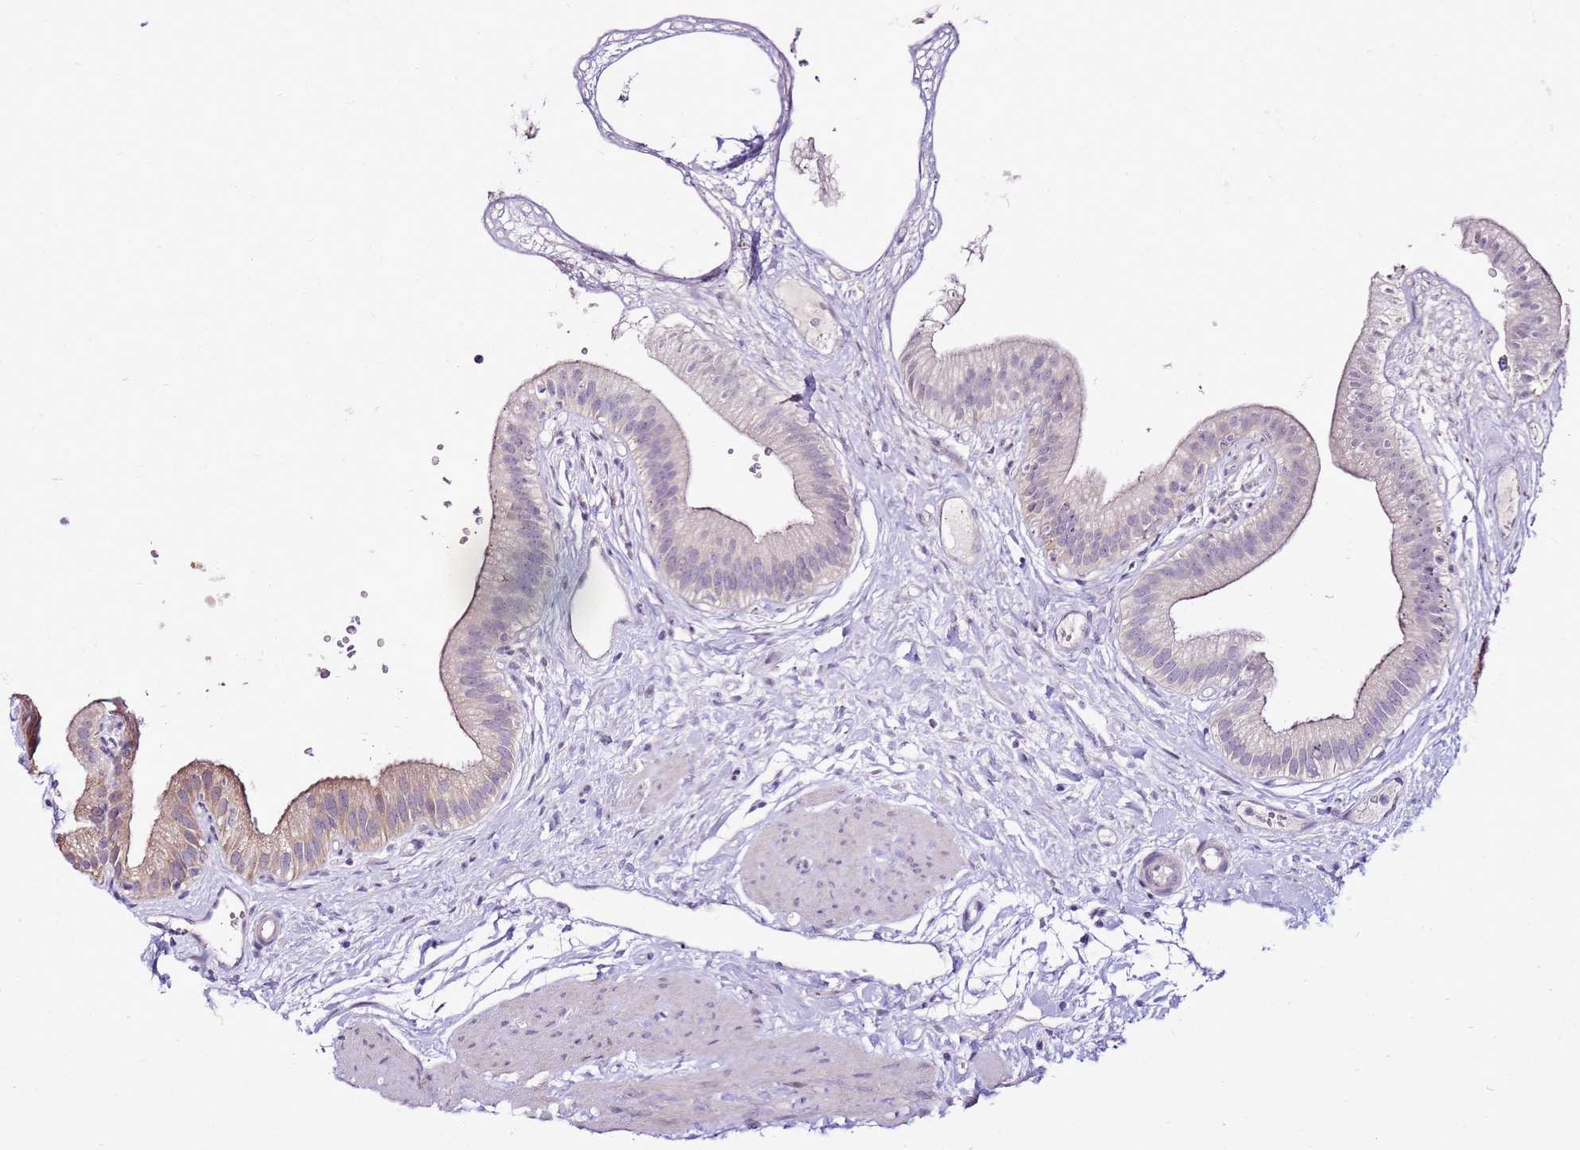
{"staining": {"intensity": "moderate", "quantity": "25%-75%", "location": "cytoplasmic/membranous"}, "tissue": "gallbladder", "cell_type": "Glandular cells", "image_type": "normal", "snomed": [{"axis": "morphology", "description": "Normal tissue, NOS"}, {"axis": "topography", "description": "Gallbladder"}], "caption": "A histopathology image of human gallbladder stained for a protein demonstrates moderate cytoplasmic/membranous brown staining in glandular cells.", "gene": "SLC38A5", "patient": {"sex": "female", "age": 54}}